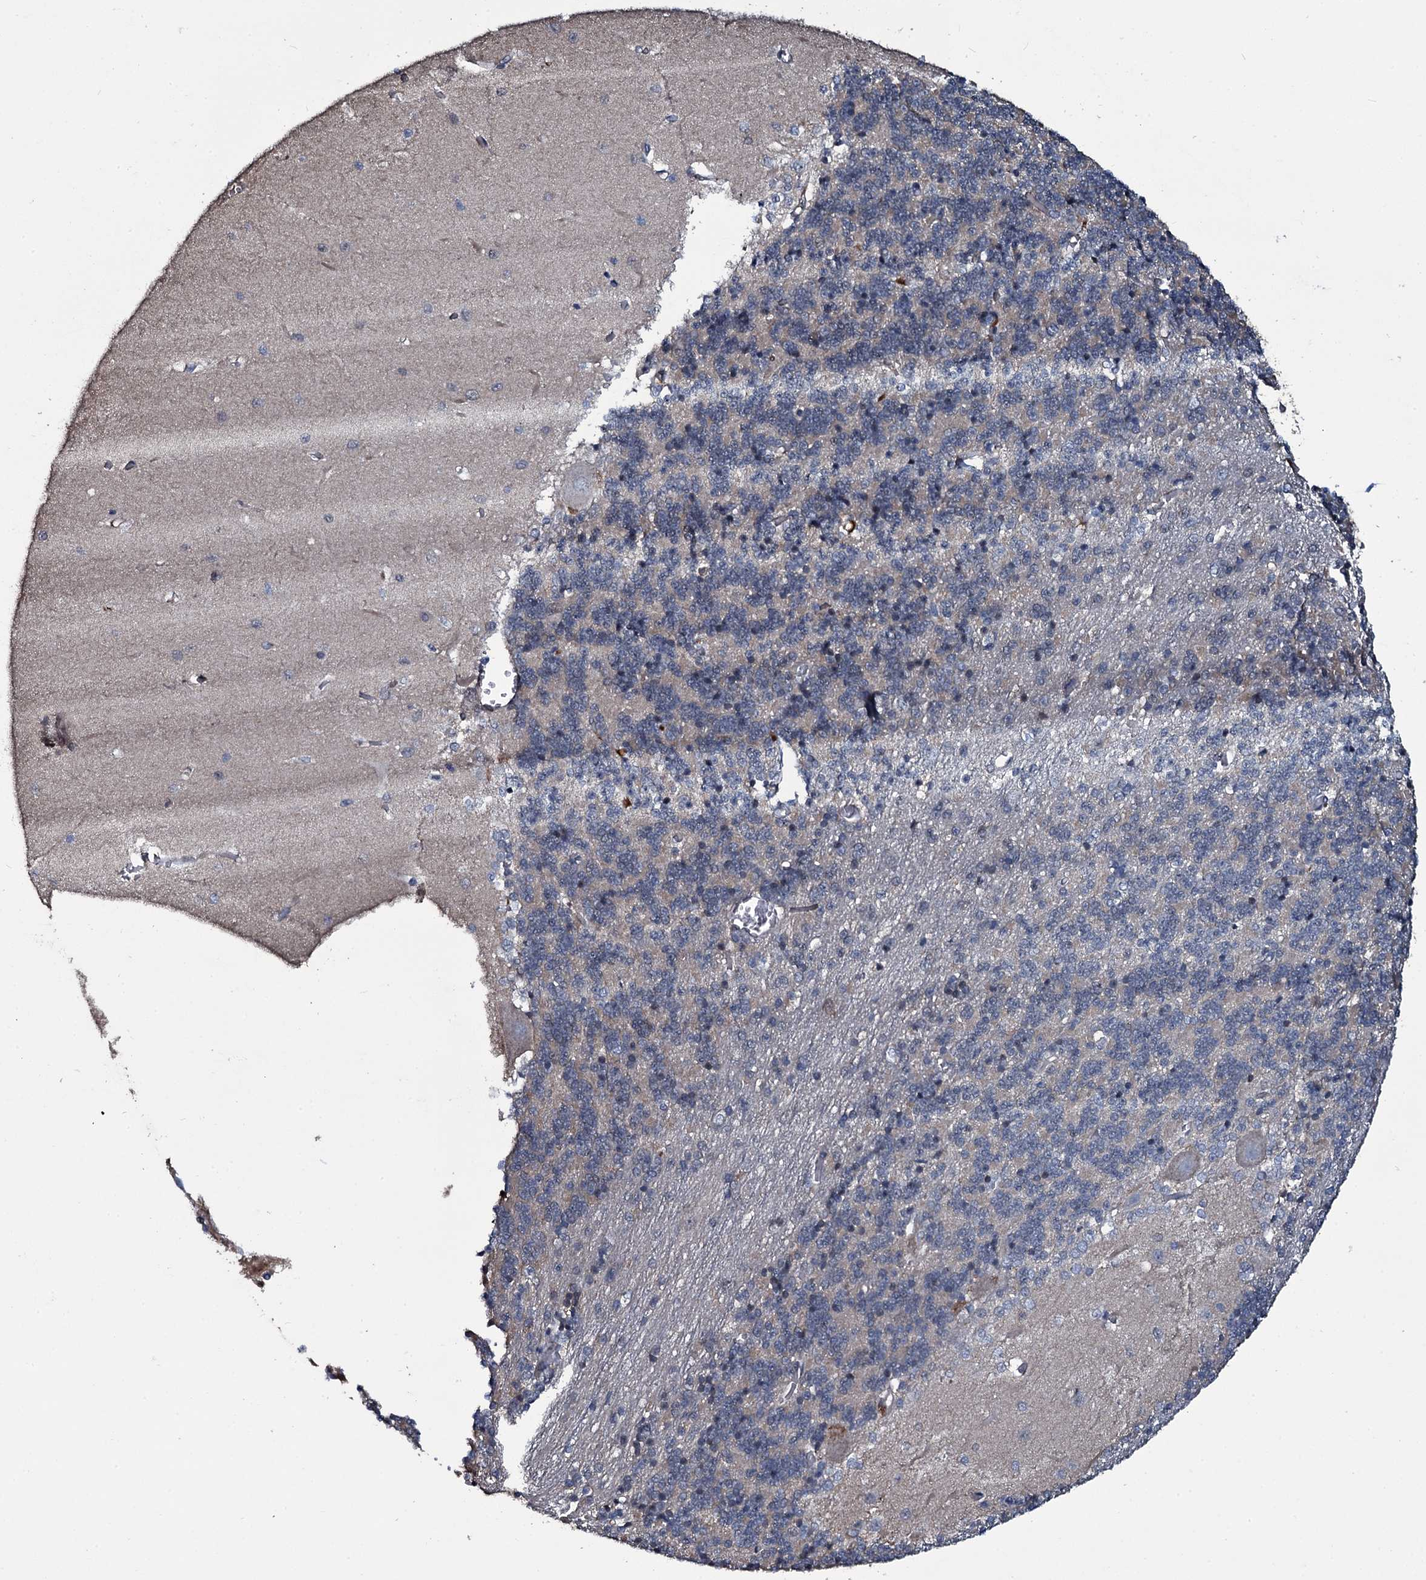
{"staining": {"intensity": "negative", "quantity": "none", "location": "none"}, "tissue": "cerebellum", "cell_type": "Cells in granular layer", "image_type": "normal", "snomed": [{"axis": "morphology", "description": "Normal tissue, NOS"}, {"axis": "topography", "description": "Cerebellum"}], "caption": "High power microscopy histopathology image of an immunohistochemistry (IHC) image of benign cerebellum, revealing no significant expression in cells in granular layer.", "gene": "LYG2", "patient": {"sex": "male", "age": 37}}